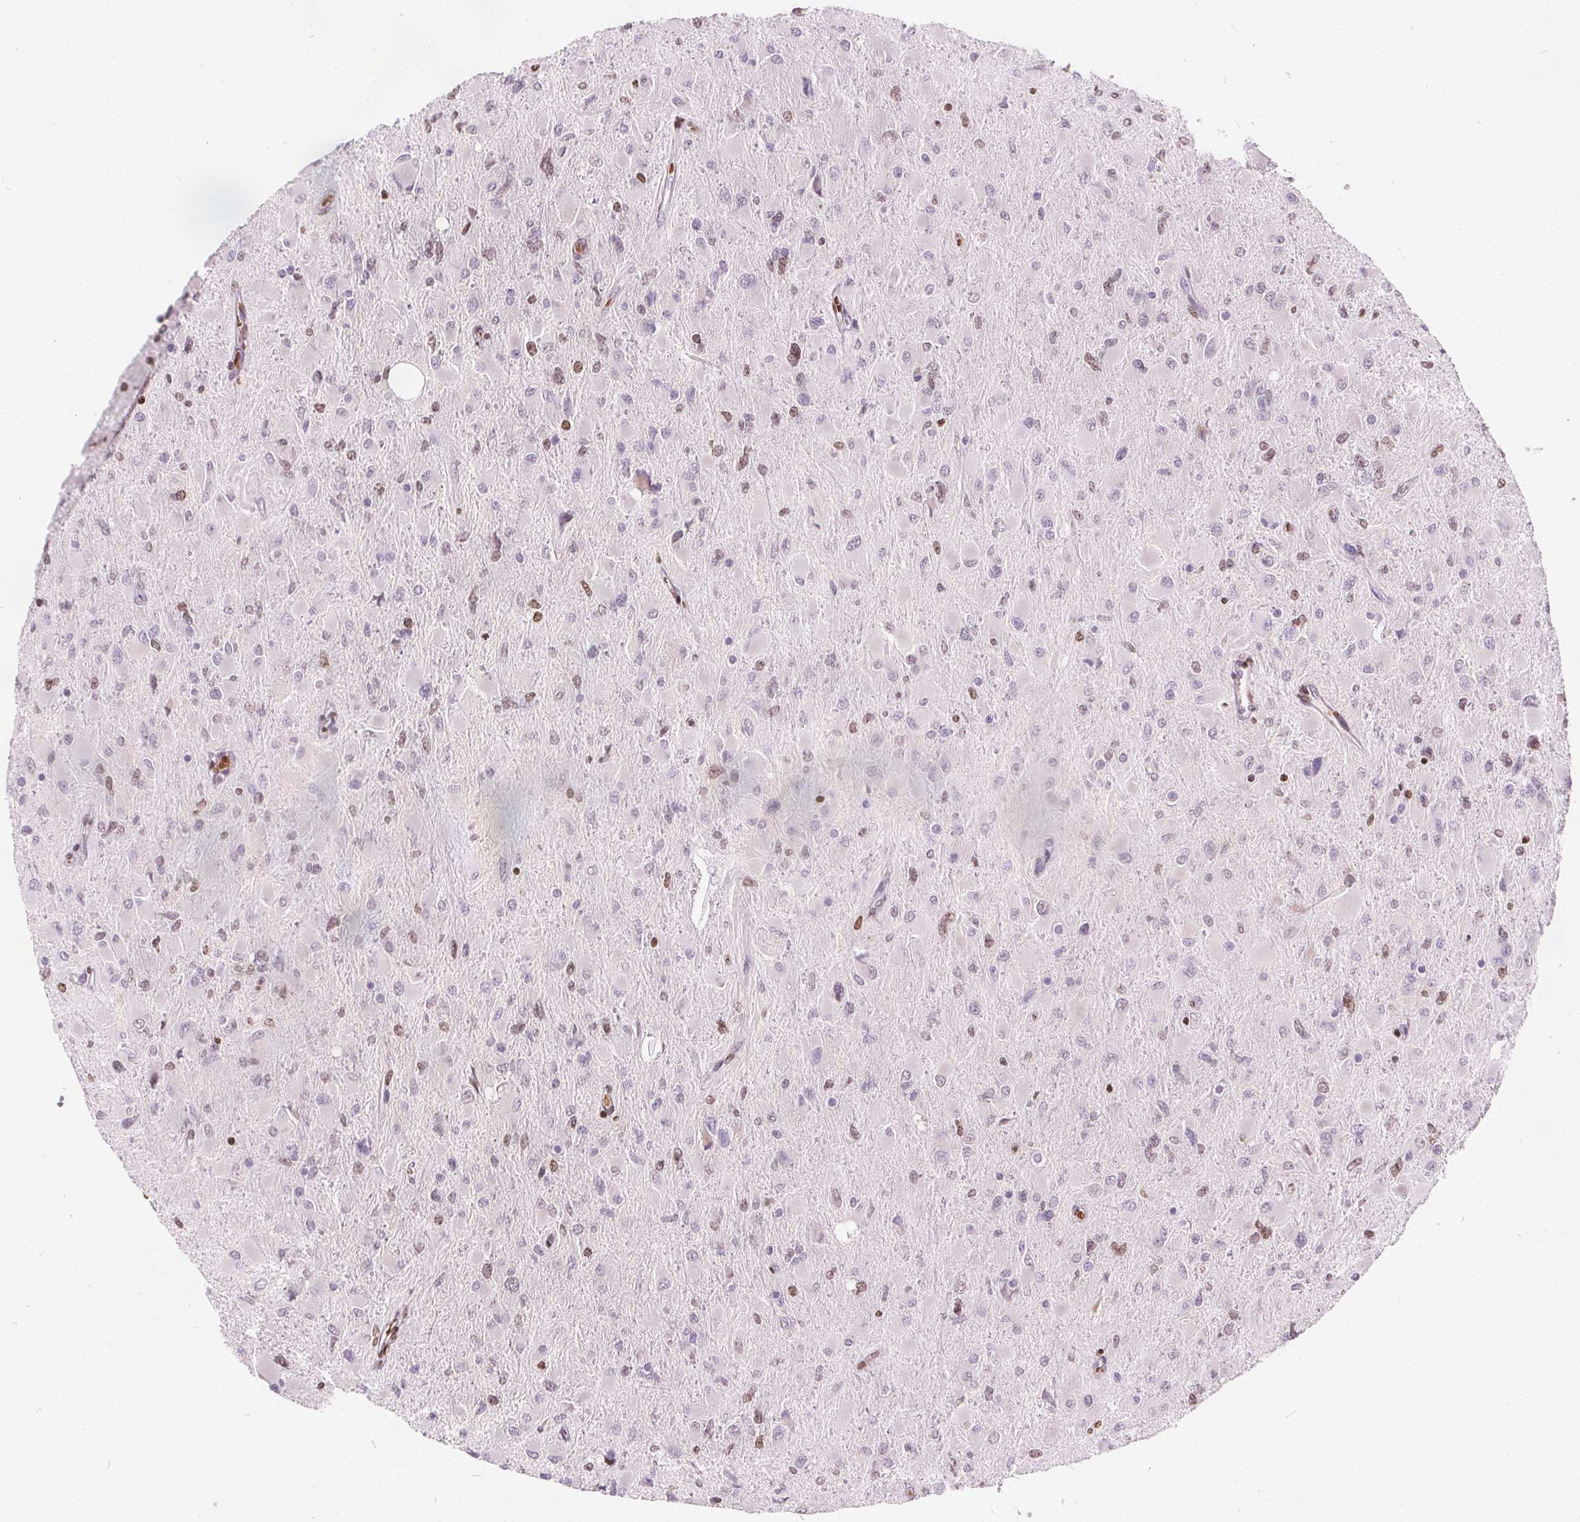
{"staining": {"intensity": "negative", "quantity": "none", "location": "none"}, "tissue": "glioma", "cell_type": "Tumor cells", "image_type": "cancer", "snomed": [{"axis": "morphology", "description": "Glioma, malignant, High grade"}, {"axis": "topography", "description": "Cerebral cortex"}], "caption": "Immunohistochemistry (IHC) histopathology image of human malignant high-grade glioma stained for a protein (brown), which exhibits no positivity in tumor cells.", "gene": "ISLR2", "patient": {"sex": "female", "age": 36}}